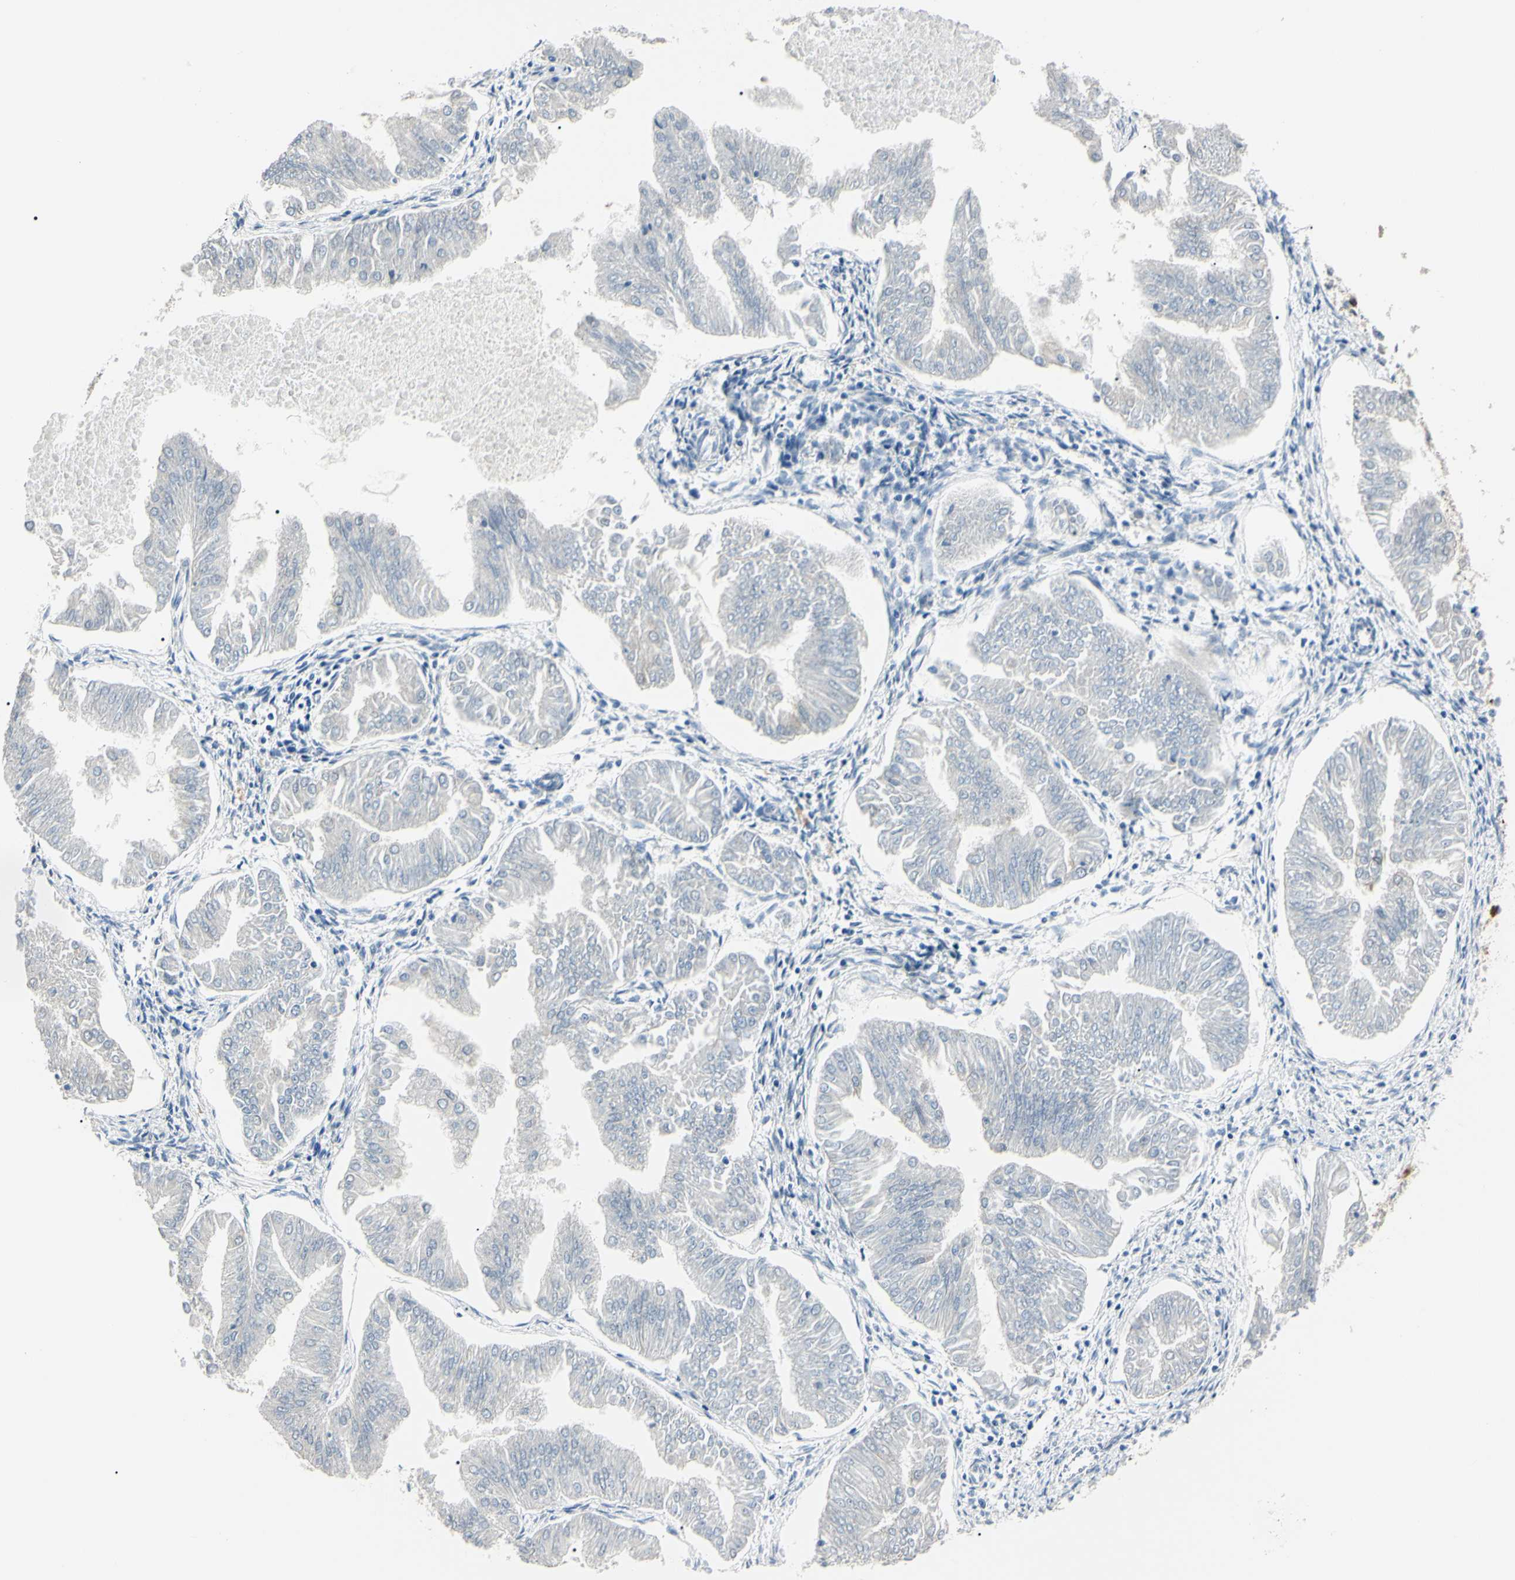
{"staining": {"intensity": "negative", "quantity": "none", "location": "none"}, "tissue": "endometrial cancer", "cell_type": "Tumor cells", "image_type": "cancer", "snomed": [{"axis": "morphology", "description": "Adenocarcinoma, NOS"}, {"axis": "topography", "description": "Endometrium"}], "caption": "Protein analysis of endometrial cancer (adenocarcinoma) demonstrates no significant staining in tumor cells.", "gene": "AKR1C3", "patient": {"sex": "female", "age": 53}}